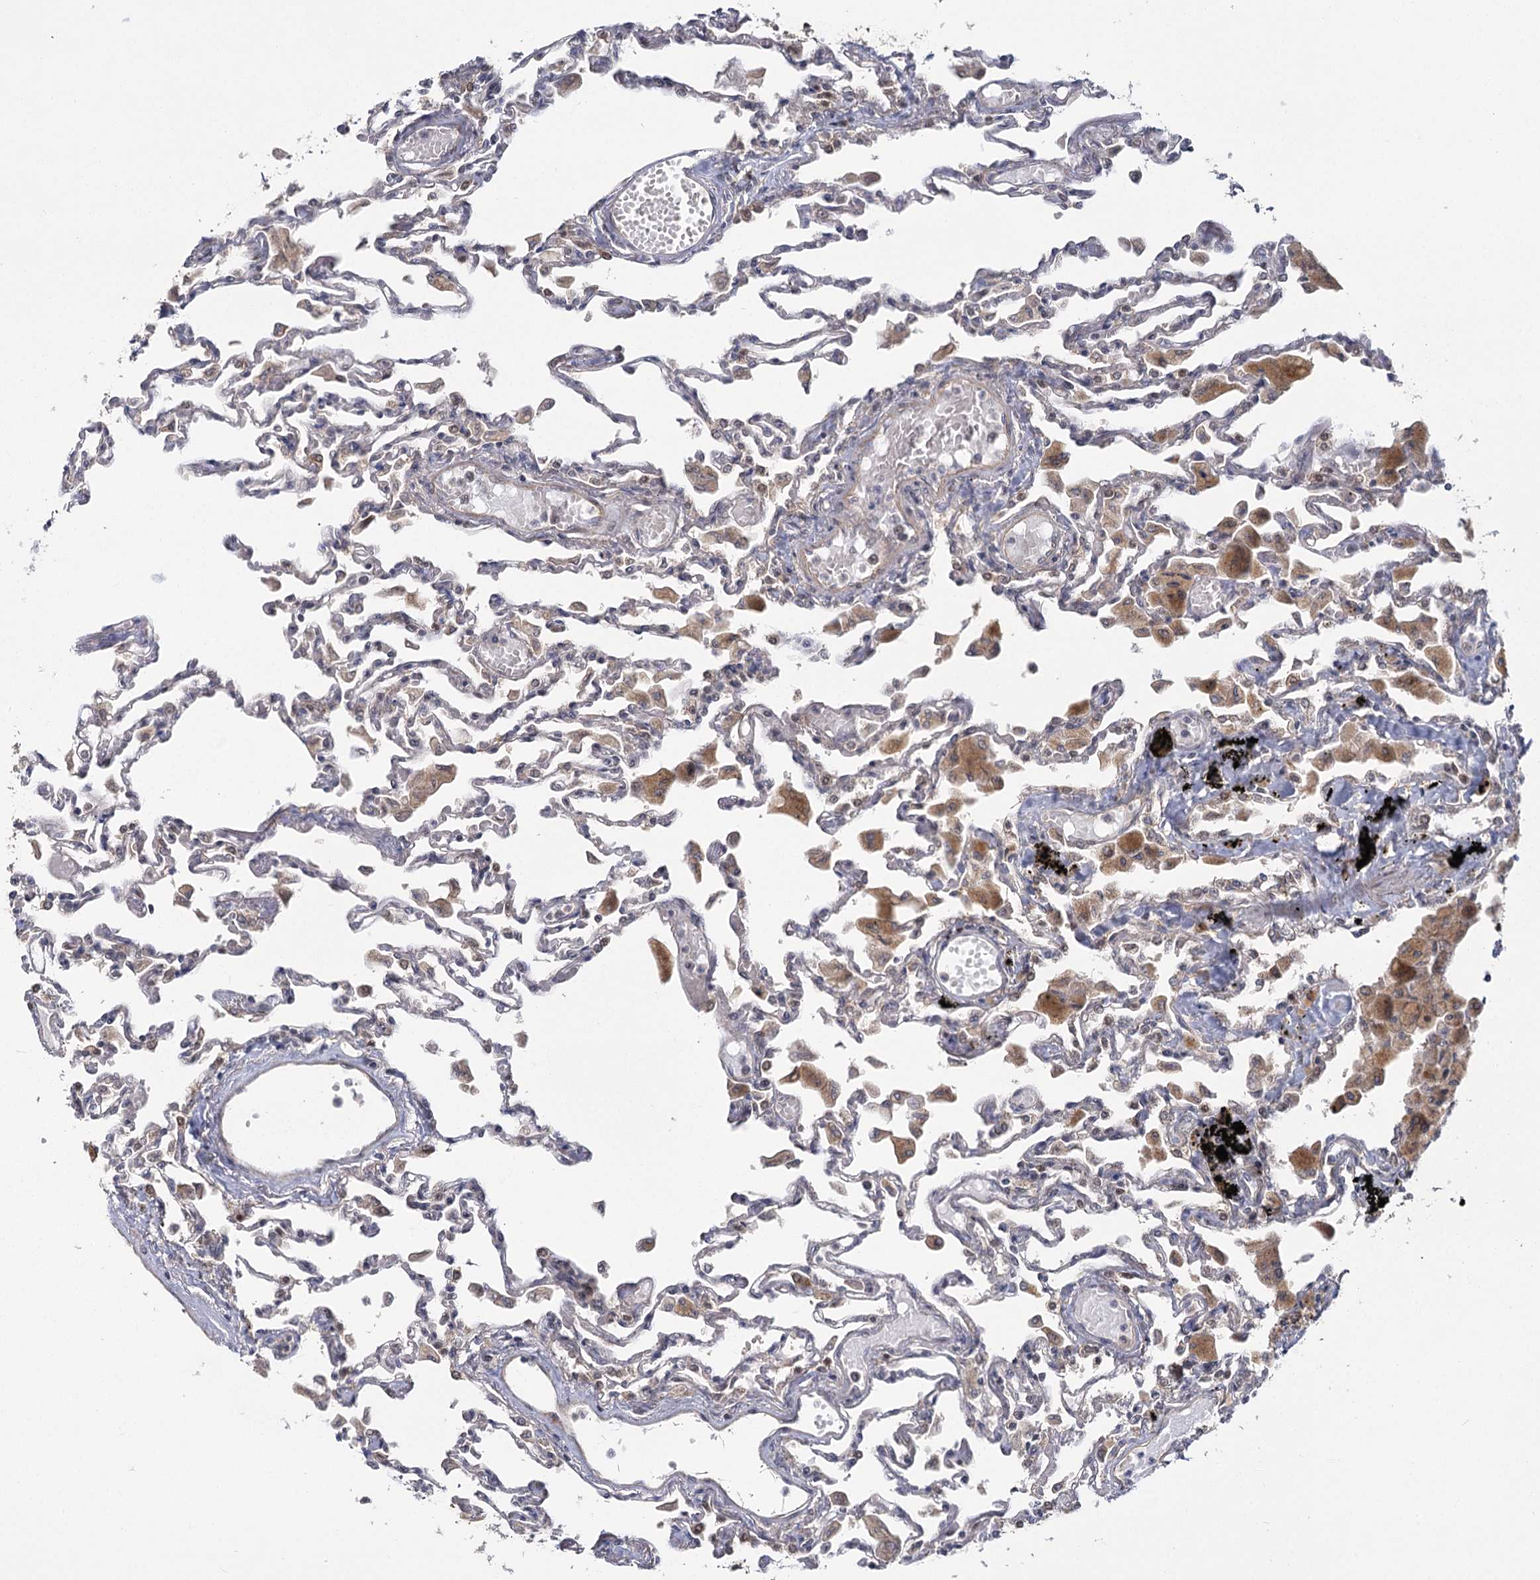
{"staining": {"intensity": "weak", "quantity": "<25%", "location": "cytoplasmic/membranous"}, "tissue": "lung", "cell_type": "Alveolar cells", "image_type": "normal", "snomed": [{"axis": "morphology", "description": "Normal tissue, NOS"}, {"axis": "topography", "description": "Bronchus"}, {"axis": "topography", "description": "Lung"}], "caption": "Lung was stained to show a protein in brown. There is no significant expression in alveolar cells. (Immunohistochemistry (ihc), brightfield microscopy, high magnification).", "gene": "TBC1D9B", "patient": {"sex": "female", "age": 49}}